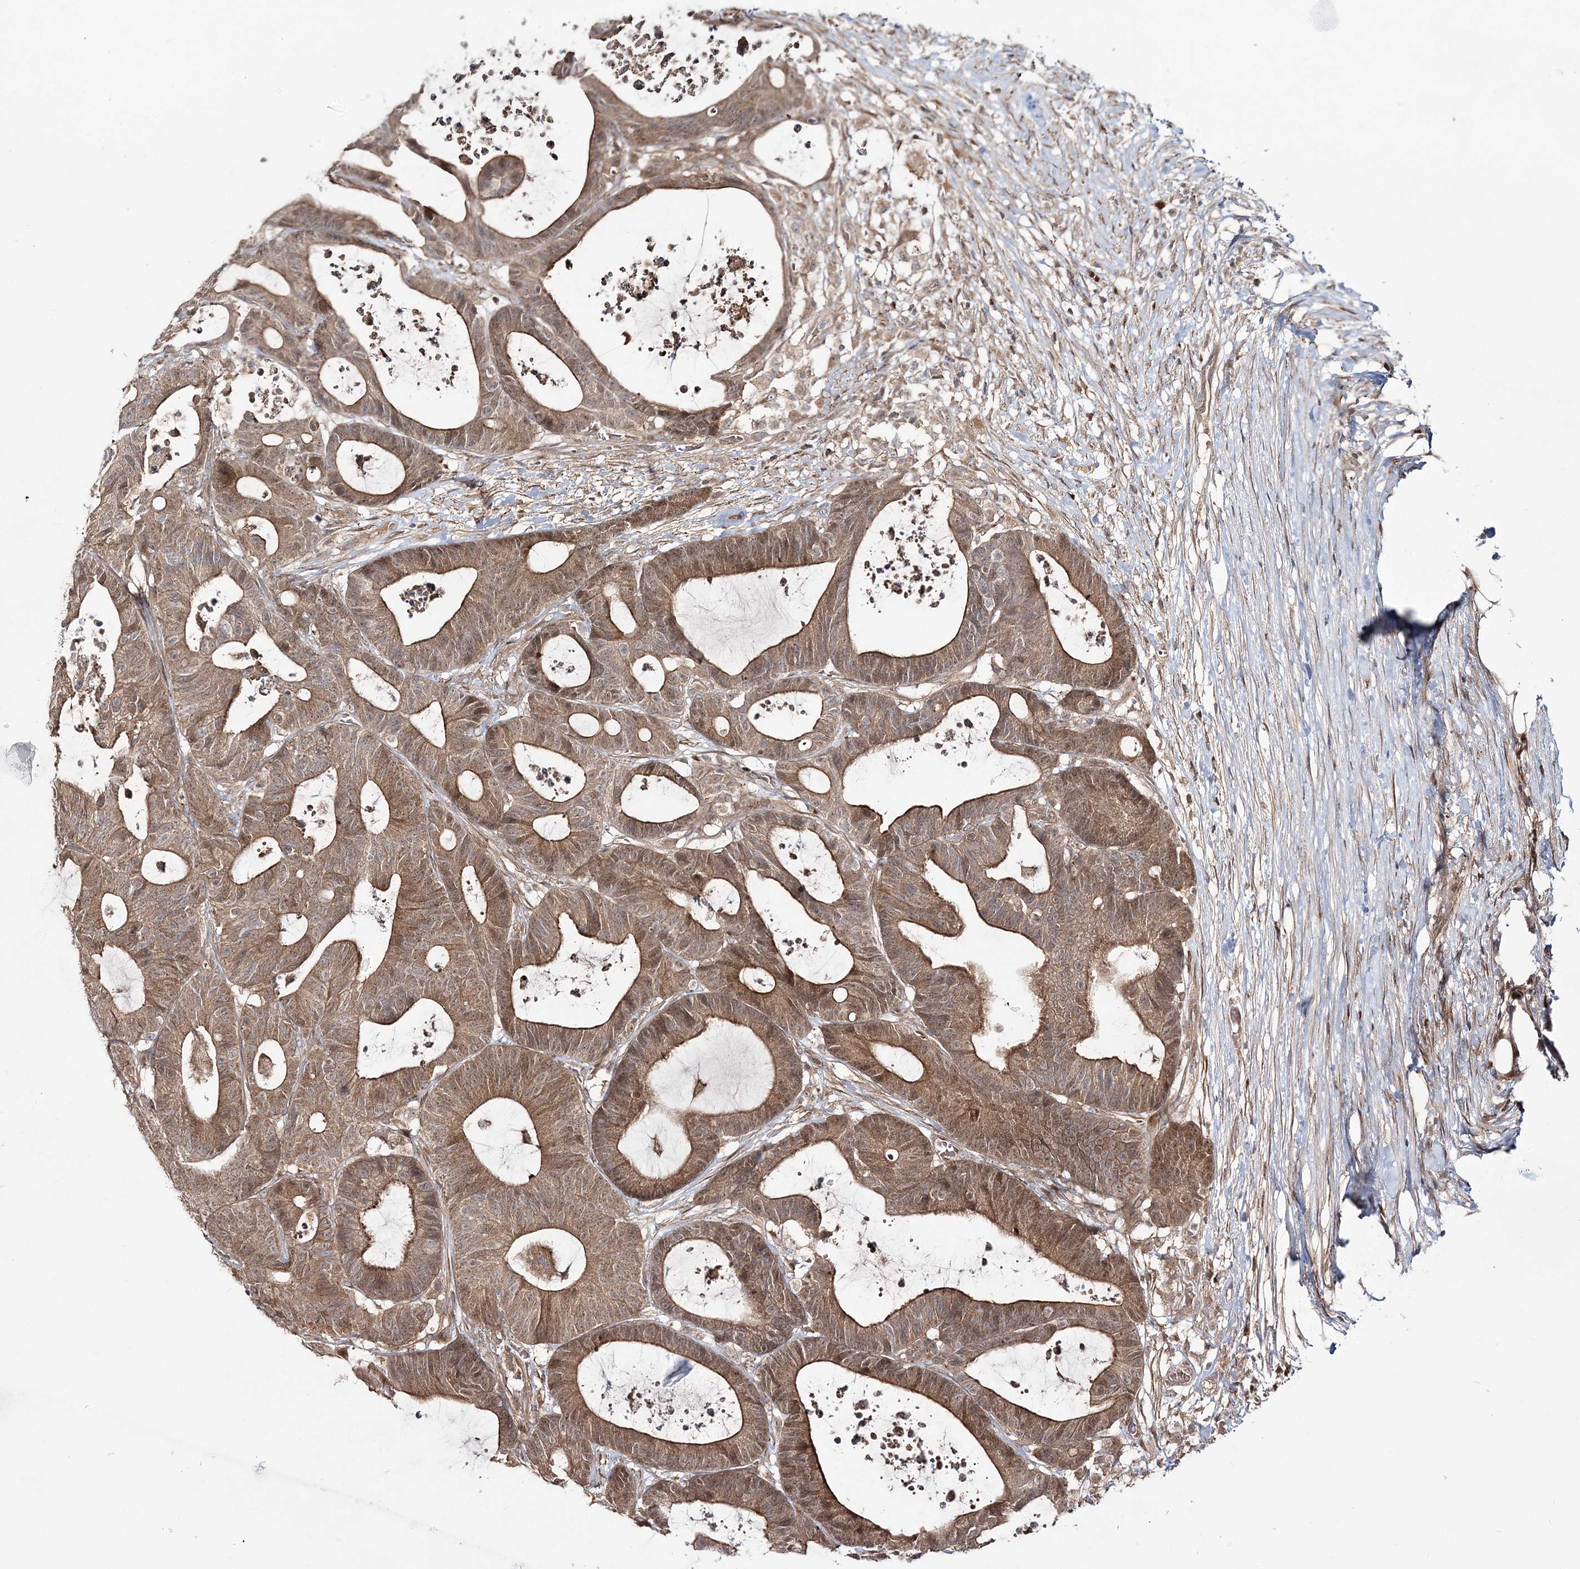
{"staining": {"intensity": "moderate", "quantity": ">75%", "location": "cytoplasmic/membranous"}, "tissue": "colorectal cancer", "cell_type": "Tumor cells", "image_type": "cancer", "snomed": [{"axis": "morphology", "description": "Adenocarcinoma, NOS"}, {"axis": "topography", "description": "Colon"}], "caption": "Tumor cells exhibit medium levels of moderate cytoplasmic/membranous positivity in approximately >75% of cells in colorectal cancer (adenocarcinoma).", "gene": "MOCS2", "patient": {"sex": "female", "age": 84}}